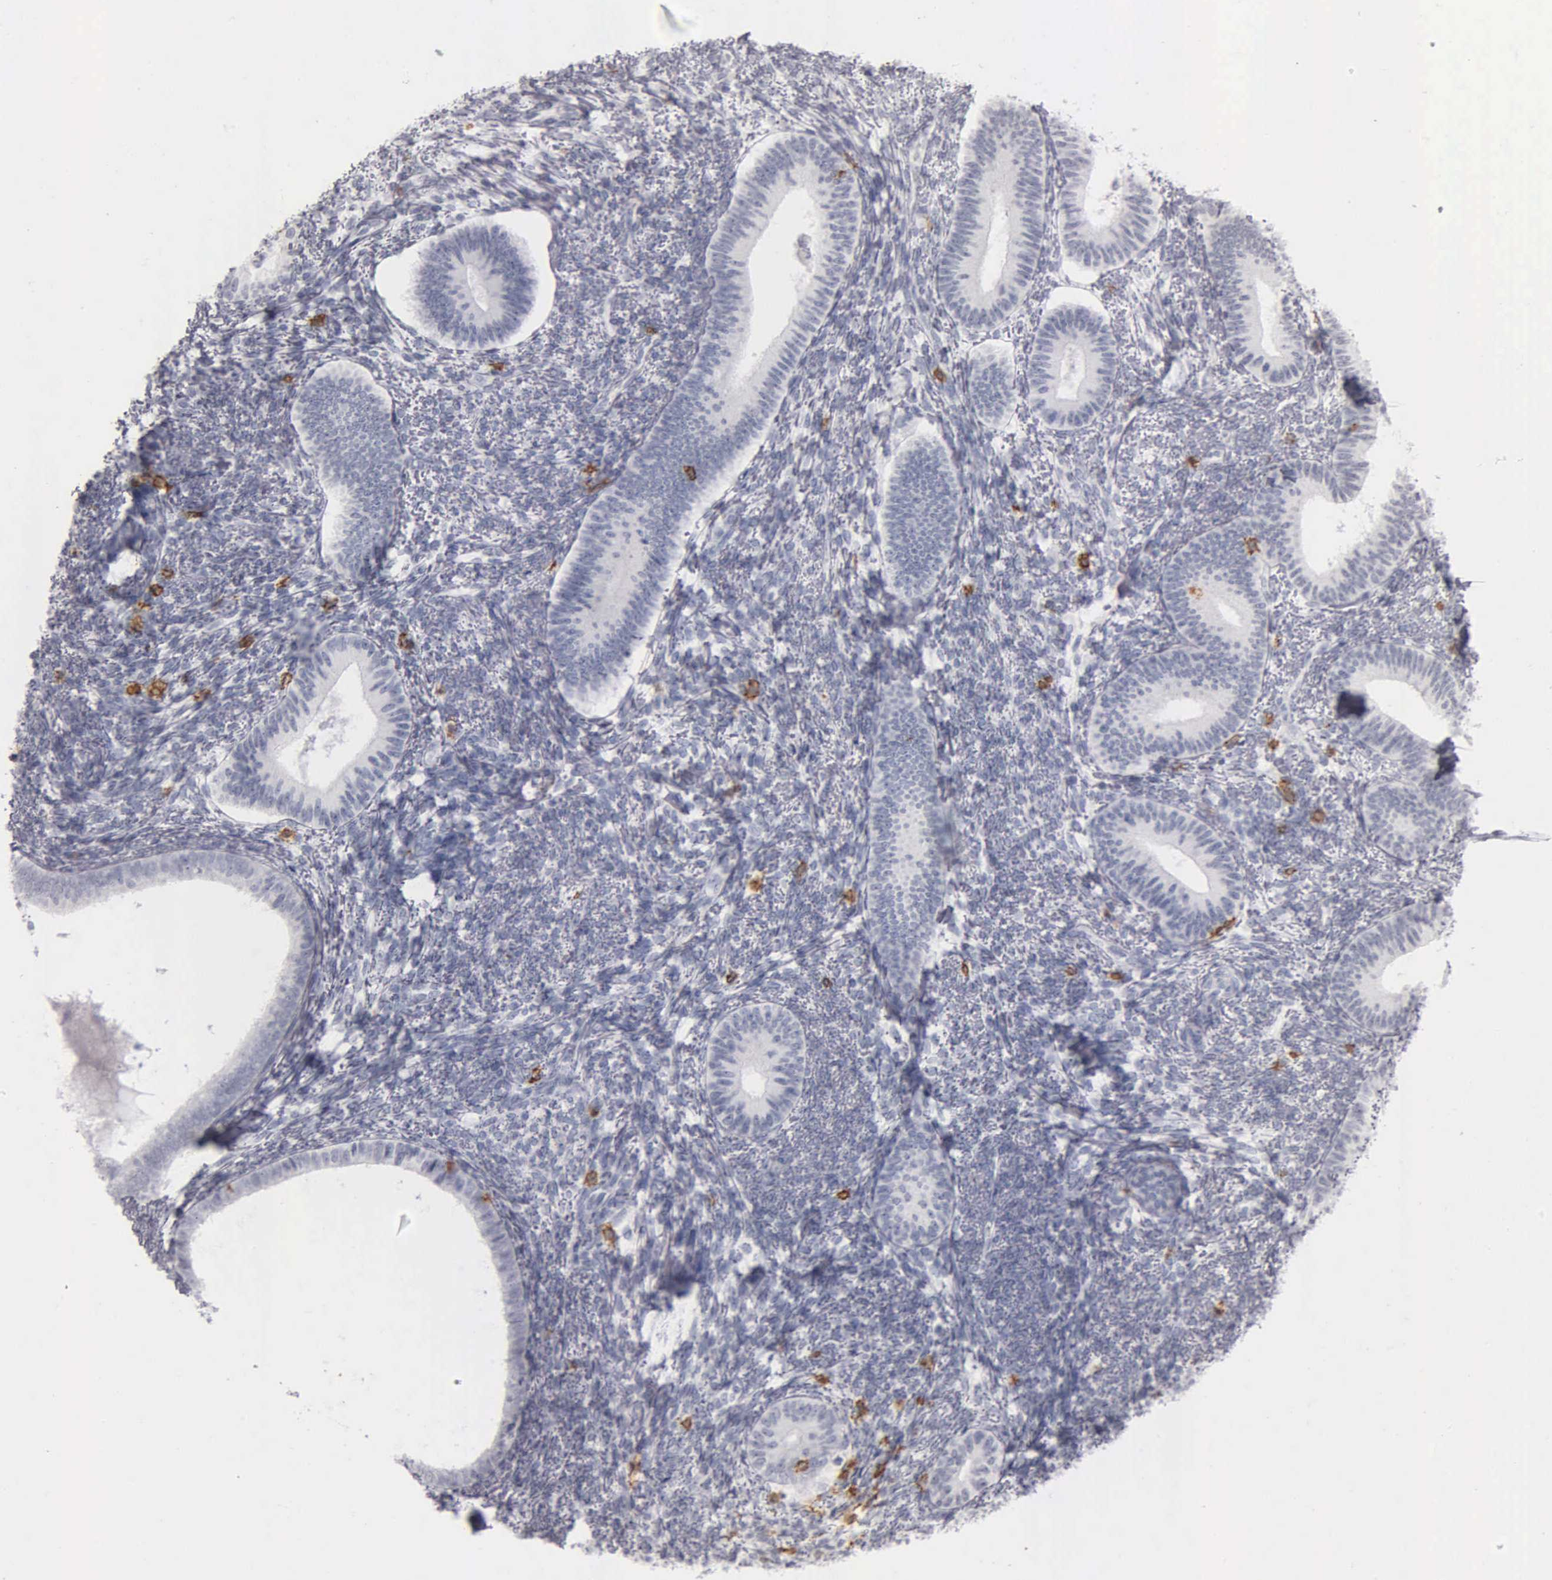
{"staining": {"intensity": "negative", "quantity": "none", "location": "none"}, "tissue": "endometrium", "cell_type": "Cells in endometrial stroma", "image_type": "normal", "snomed": [{"axis": "morphology", "description": "Normal tissue, NOS"}, {"axis": "topography", "description": "Endometrium"}], "caption": "High magnification brightfield microscopy of normal endometrium stained with DAB (brown) and counterstained with hematoxylin (blue): cells in endometrial stroma show no significant positivity.", "gene": "CD3E", "patient": {"sex": "female", "age": 82}}